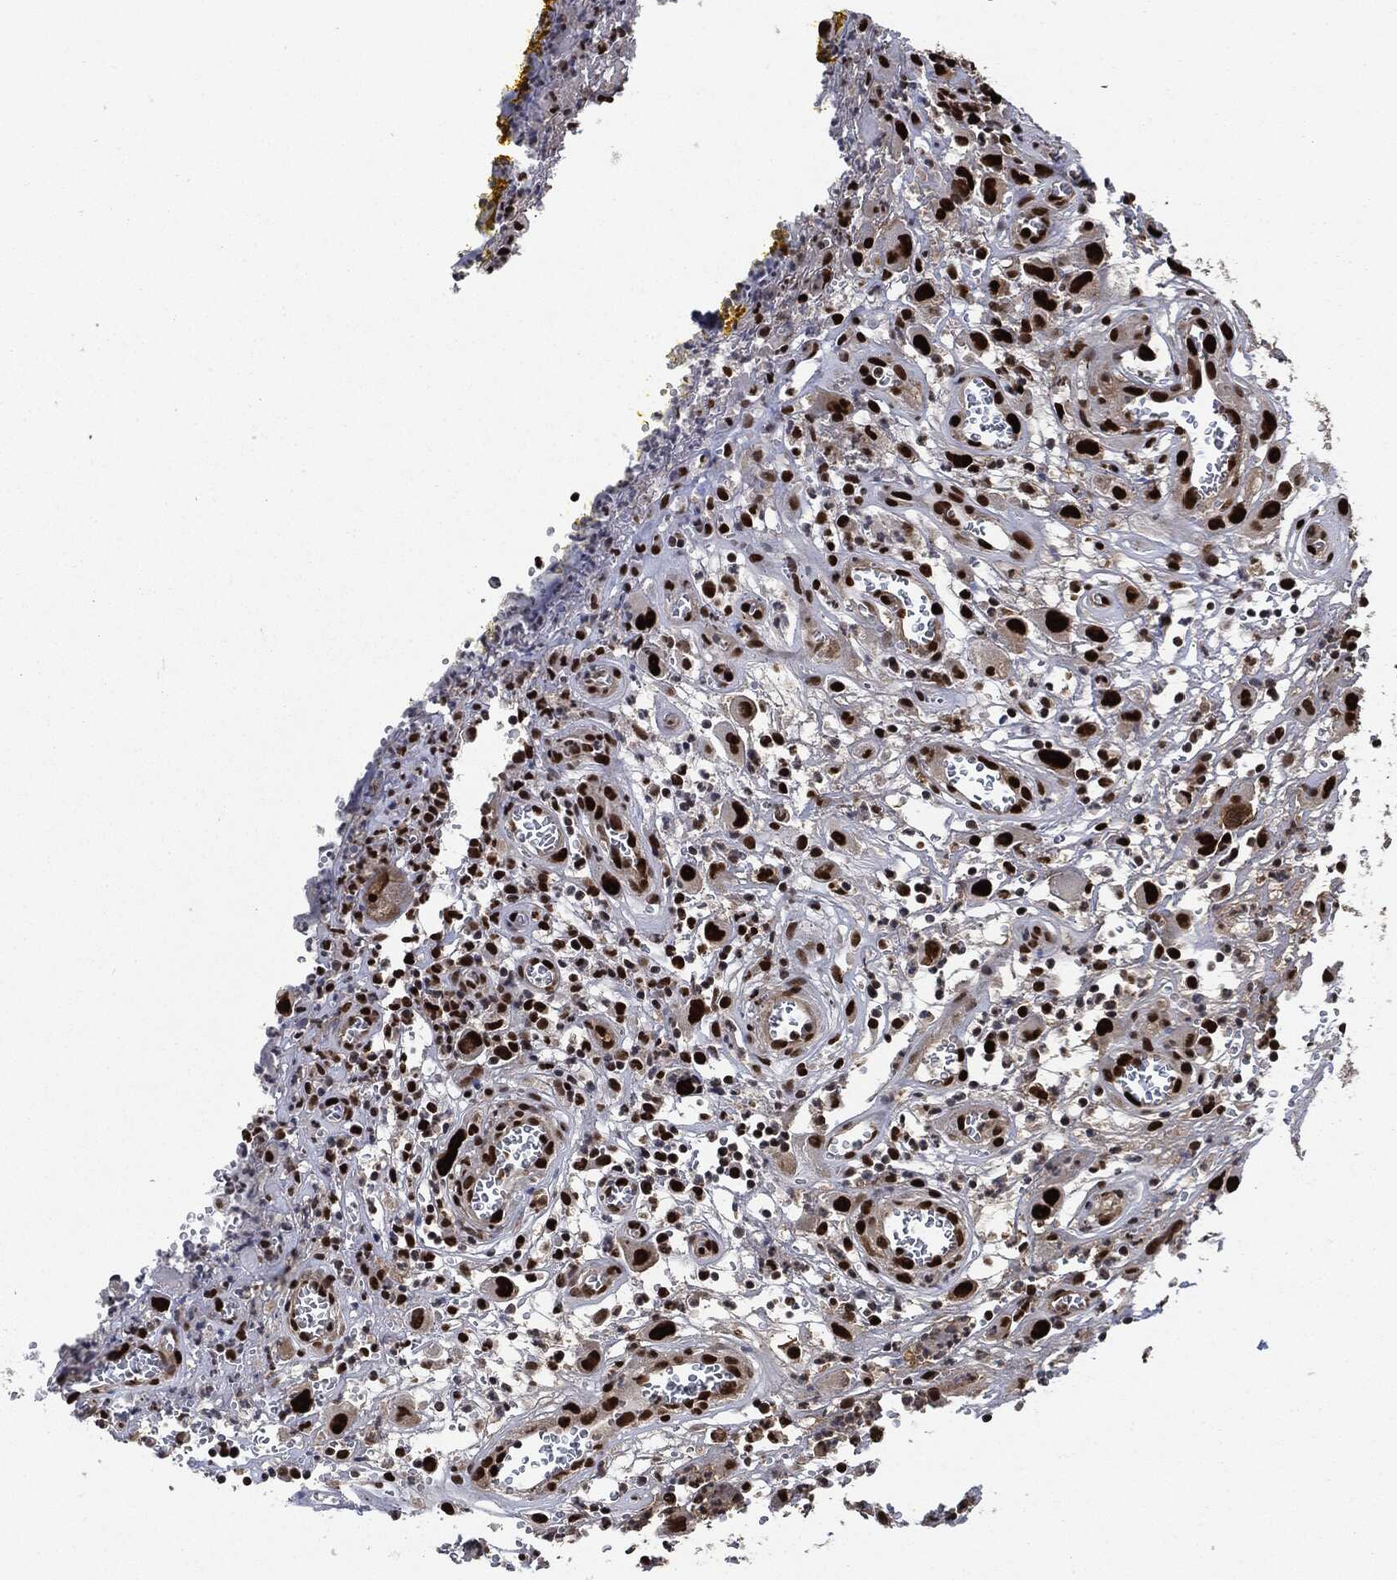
{"staining": {"intensity": "strong", "quantity": ">75%", "location": "nuclear"}, "tissue": "head and neck cancer", "cell_type": "Tumor cells", "image_type": "cancer", "snomed": [{"axis": "morphology", "description": "Squamous cell carcinoma, NOS"}, {"axis": "morphology", "description": "Squamous cell carcinoma, metastatic, NOS"}, {"axis": "topography", "description": "Oral tissue"}, {"axis": "topography", "description": "Head-Neck"}], "caption": "Head and neck metastatic squamous cell carcinoma tissue displays strong nuclear staining in approximately >75% of tumor cells", "gene": "PCNA", "patient": {"sex": "female", "age": 85}}